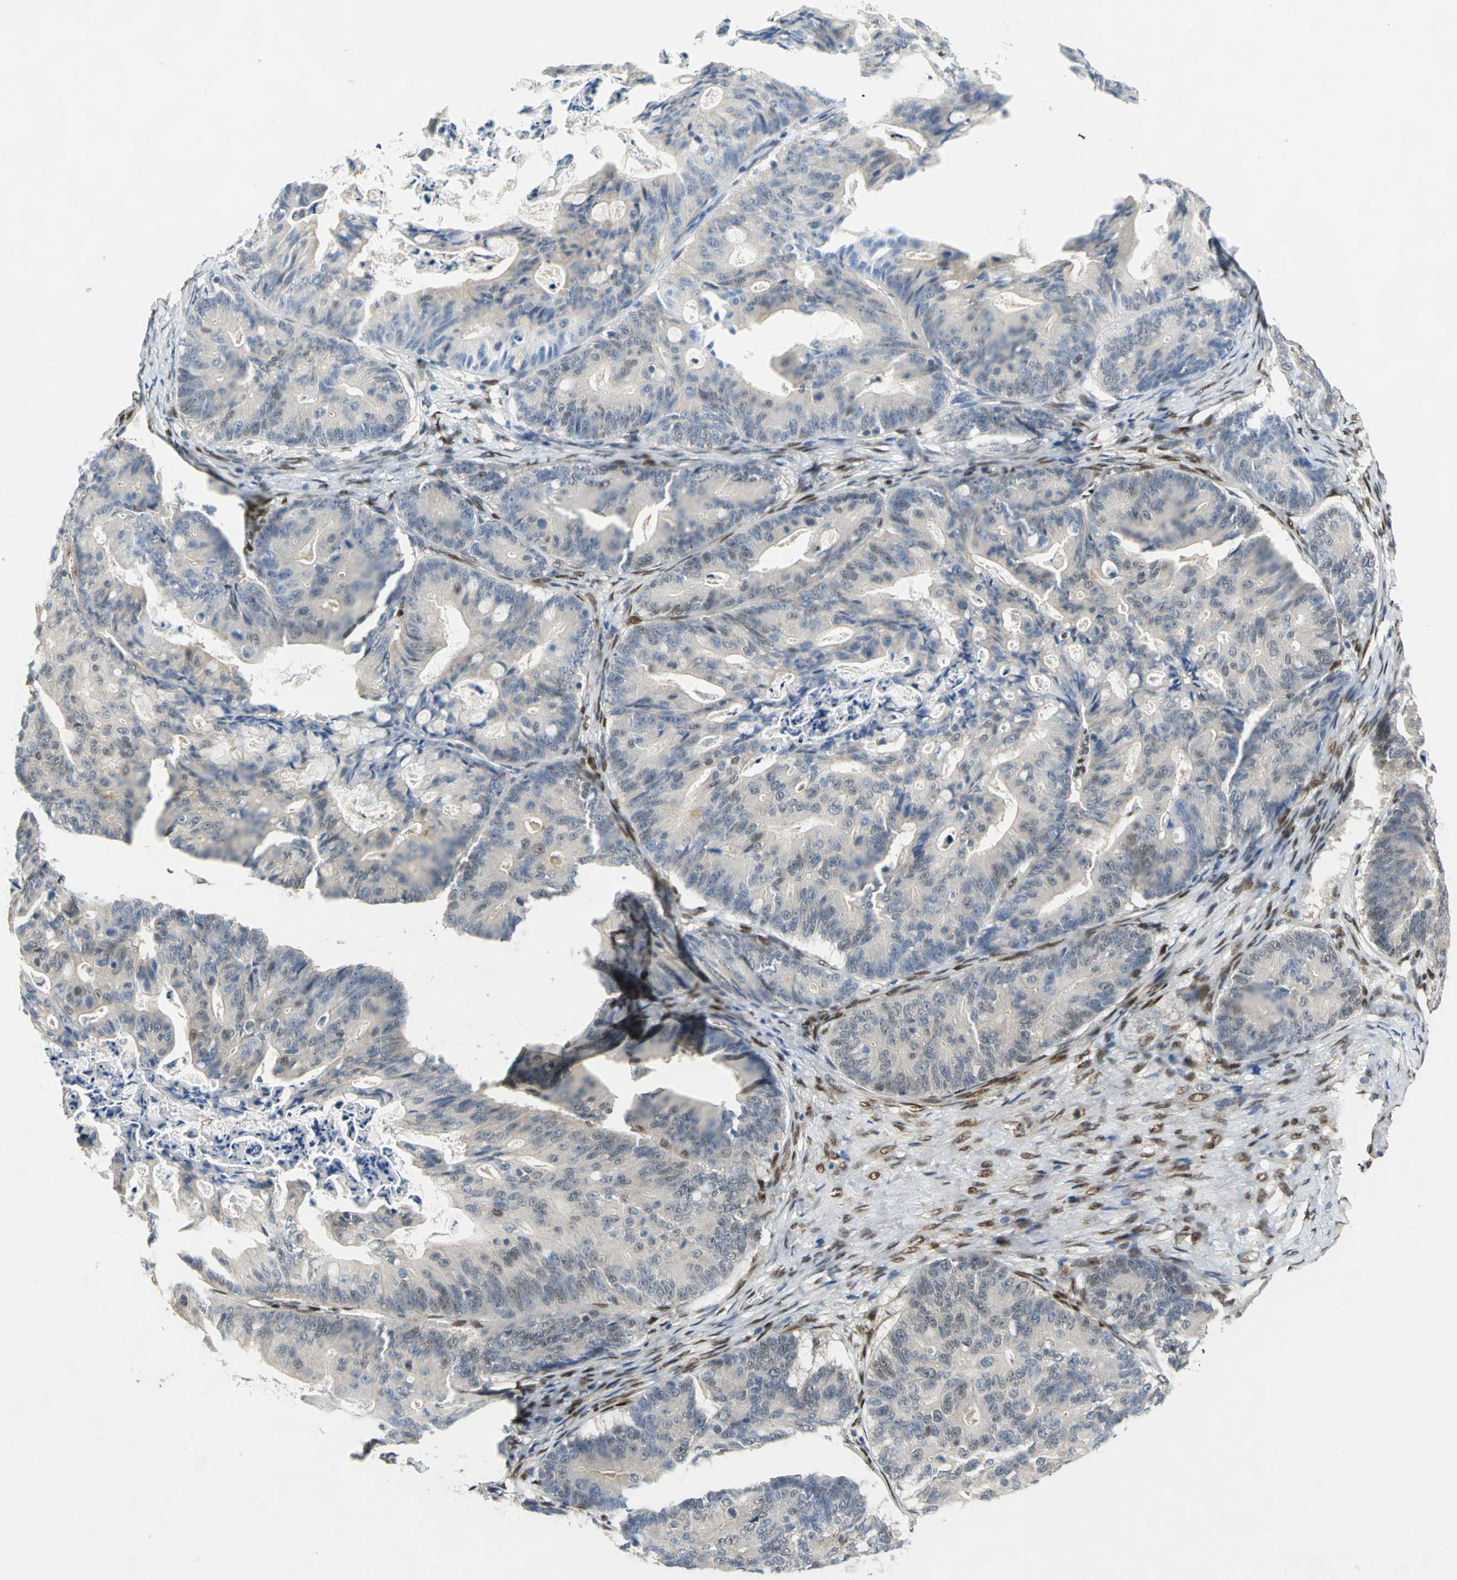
{"staining": {"intensity": "weak", "quantity": "25%-75%", "location": "cytoplasmic/membranous"}, "tissue": "ovarian cancer", "cell_type": "Tumor cells", "image_type": "cancer", "snomed": [{"axis": "morphology", "description": "Cystadenocarcinoma, mucinous, NOS"}, {"axis": "topography", "description": "Ovary"}], "caption": "Ovarian mucinous cystadenocarcinoma was stained to show a protein in brown. There is low levels of weak cytoplasmic/membranous positivity in approximately 25%-75% of tumor cells.", "gene": "RBFOX2", "patient": {"sex": "female", "age": 36}}